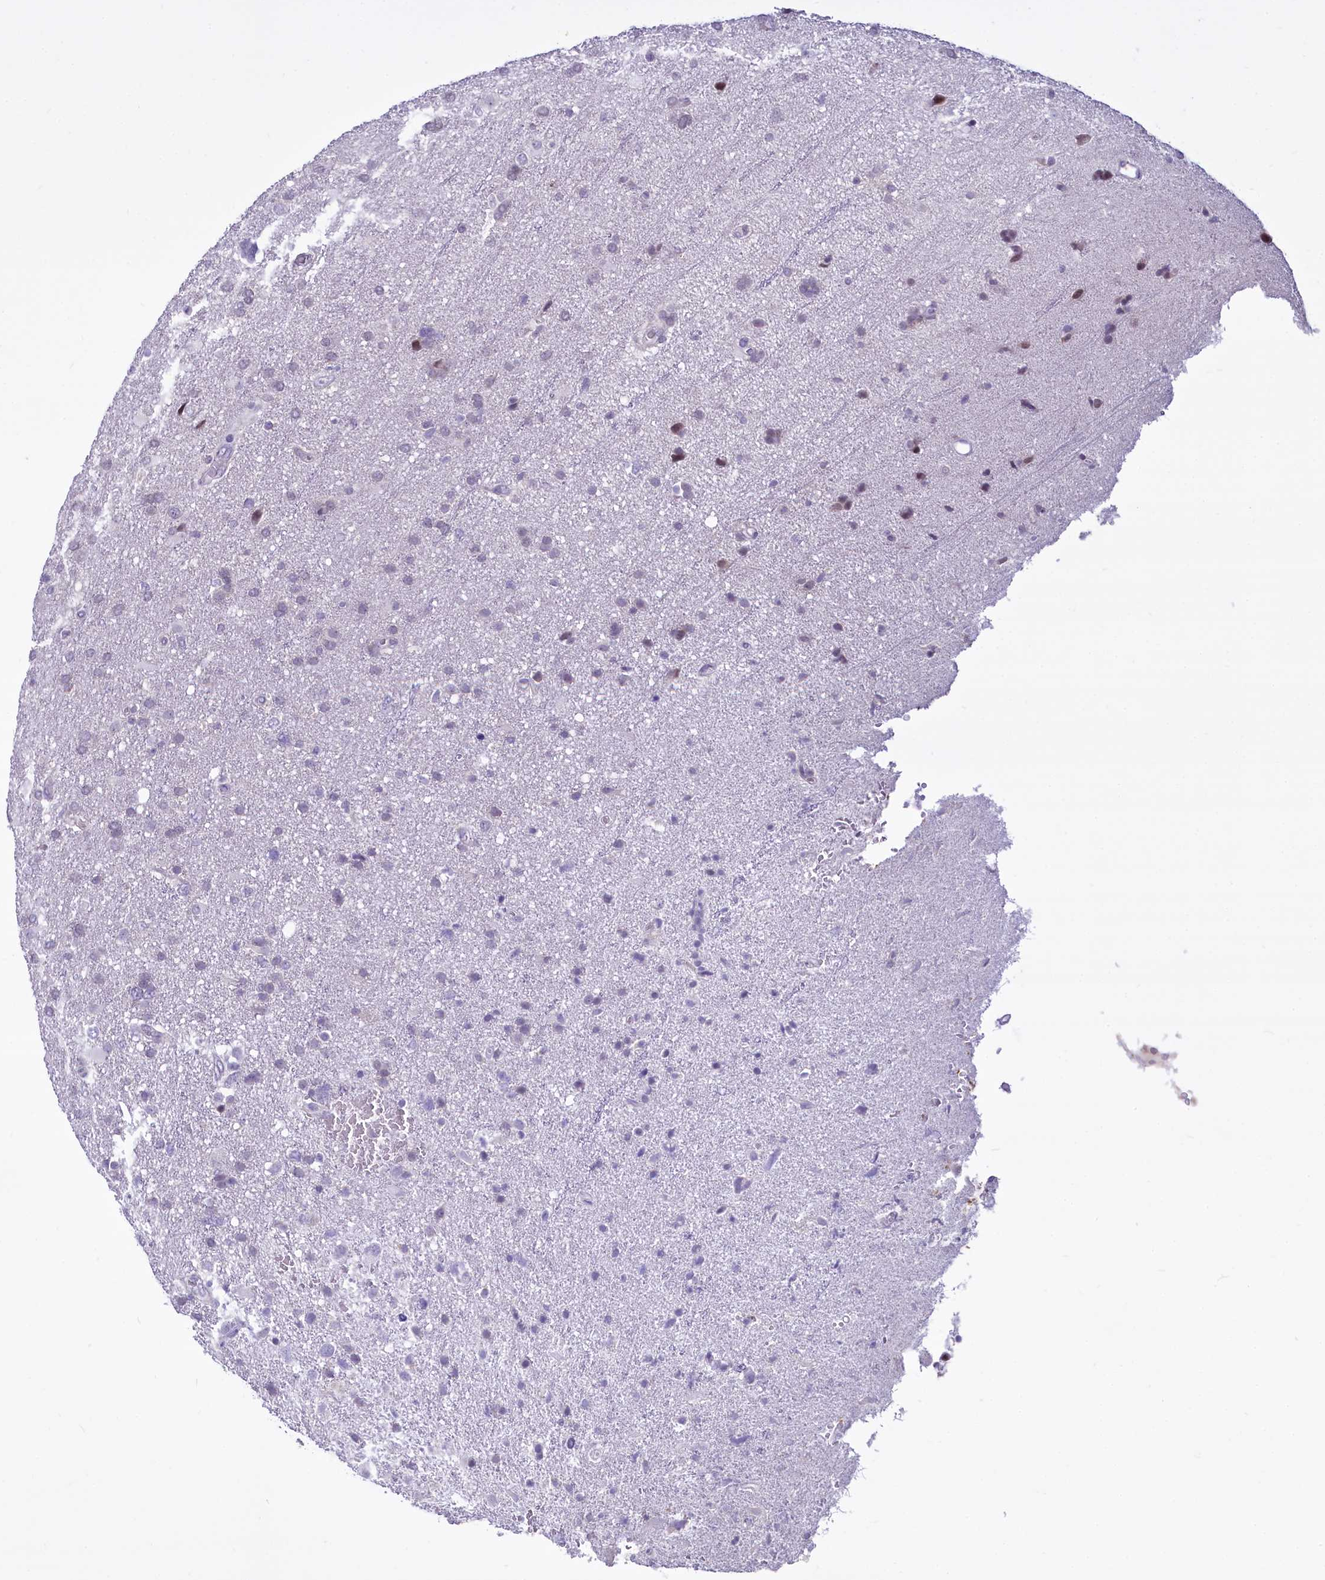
{"staining": {"intensity": "negative", "quantity": "none", "location": "none"}, "tissue": "glioma", "cell_type": "Tumor cells", "image_type": "cancer", "snomed": [{"axis": "morphology", "description": "Glioma, malignant, High grade"}, {"axis": "topography", "description": "Brain"}], "caption": "High magnification brightfield microscopy of malignant glioma (high-grade) stained with DAB (3,3'-diaminobenzidine) (brown) and counterstained with hematoxylin (blue): tumor cells show no significant expression.", "gene": "BANK1", "patient": {"sex": "male", "age": 61}}